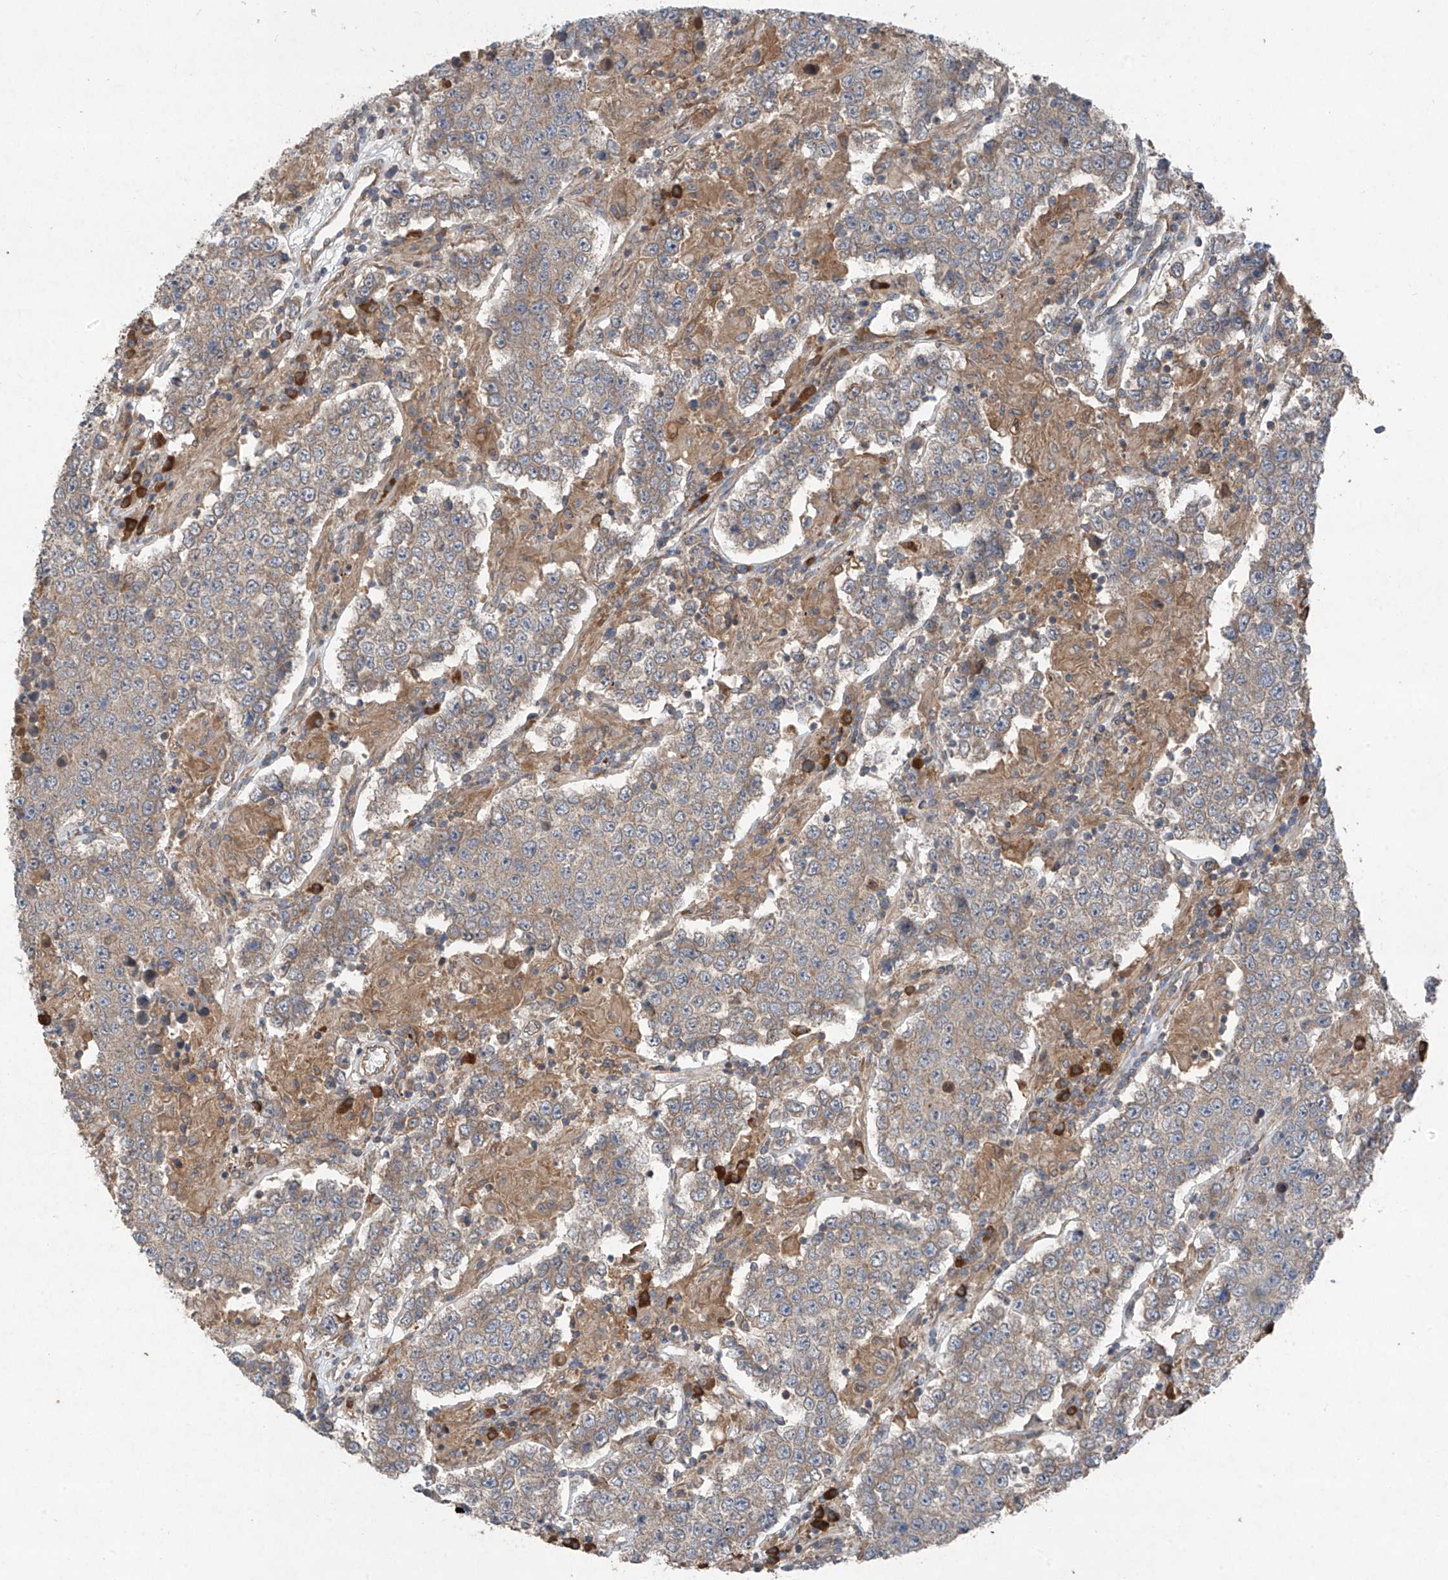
{"staining": {"intensity": "negative", "quantity": "none", "location": "none"}, "tissue": "testis cancer", "cell_type": "Tumor cells", "image_type": "cancer", "snomed": [{"axis": "morphology", "description": "Normal tissue, NOS"}, {"axis": "morphology", "description": "Urothelial carcinoma, High grade"}, {"axis": "morphology", "description": "Seminoma, NOS"}, {"axis": "morphology", "description": "Carcinoma, Embryonal, NOS"}, {"axis": "topography", "description": "Urinary bladder"}, {"axis": "topography", "description": "Testis"}], "caption": "High magnification brightfield microscopy of testis cancer (urothelial carcinoma (high-grade)) stained with DAB (3,3'-diaminobenzidine) (brown) and counterstained with hematoxylin (blue): tumor cells show no significant positivity. Nuclei are stained in blue.", "gene": "FOXRED2", "patient": {"sex": "male", "age": 41}}